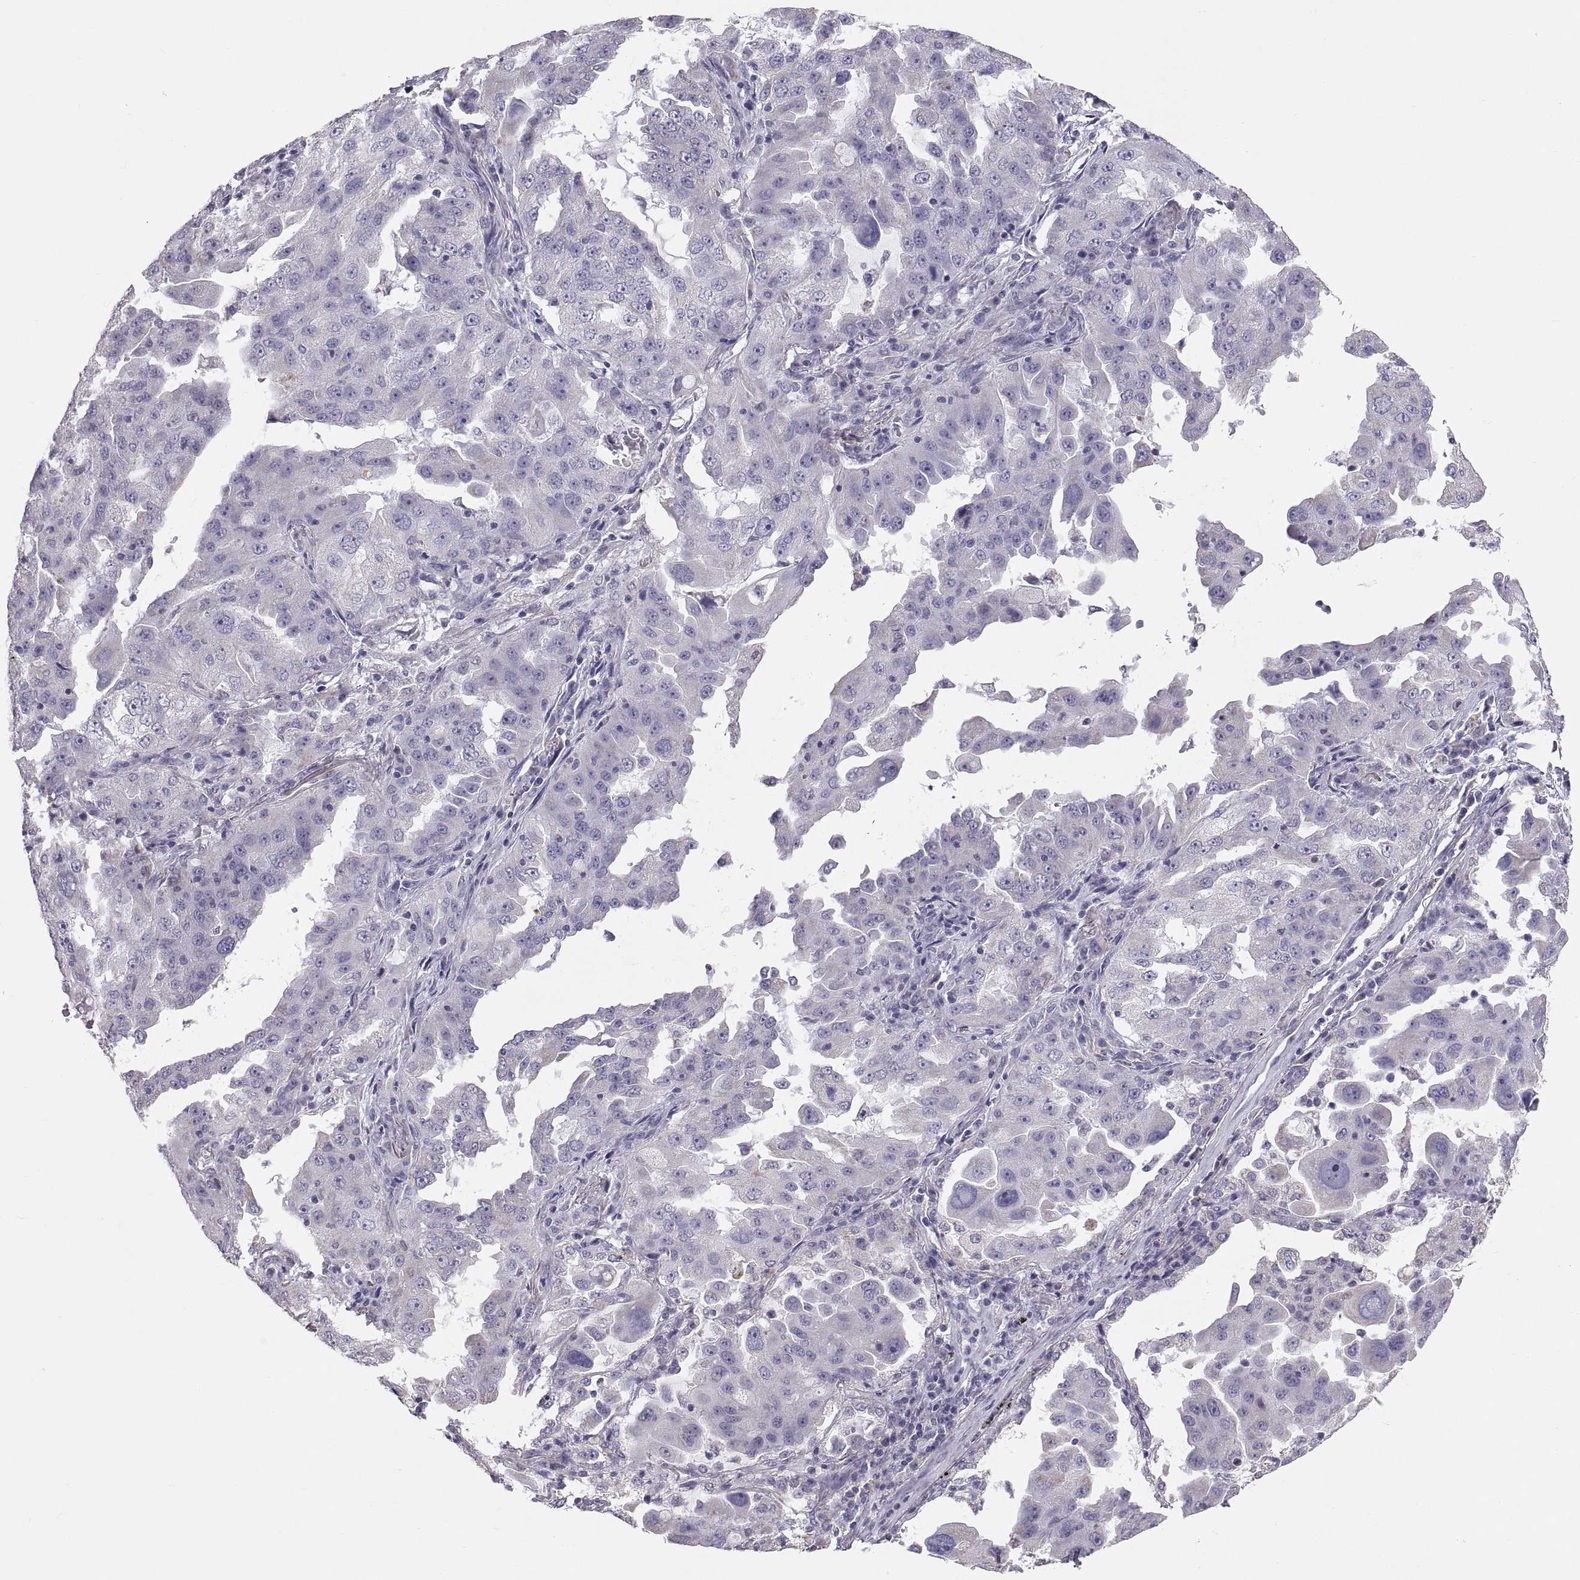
{"staining": {"intensity": "negative", "quantity": "none", "location": "none"}, "tissue": "lung cancer", "cell_type": "Tumor cells", "image_type": "cancer", "snomed": [{"axis": "morphology", "description": "Adenocarcinoma, NOS"}, {"axis": "topography", "description": "Lung"}], "caption": "A high-resolution photomicrograph shows immunohistochemistry (IHC) staining of lung cancer, which reveals no significant positivity in tumor cells. (DAB immunohistochemistry, high magnification).", "gene": "TNNC1", "patient": {"sex": "female", "age": 61}}